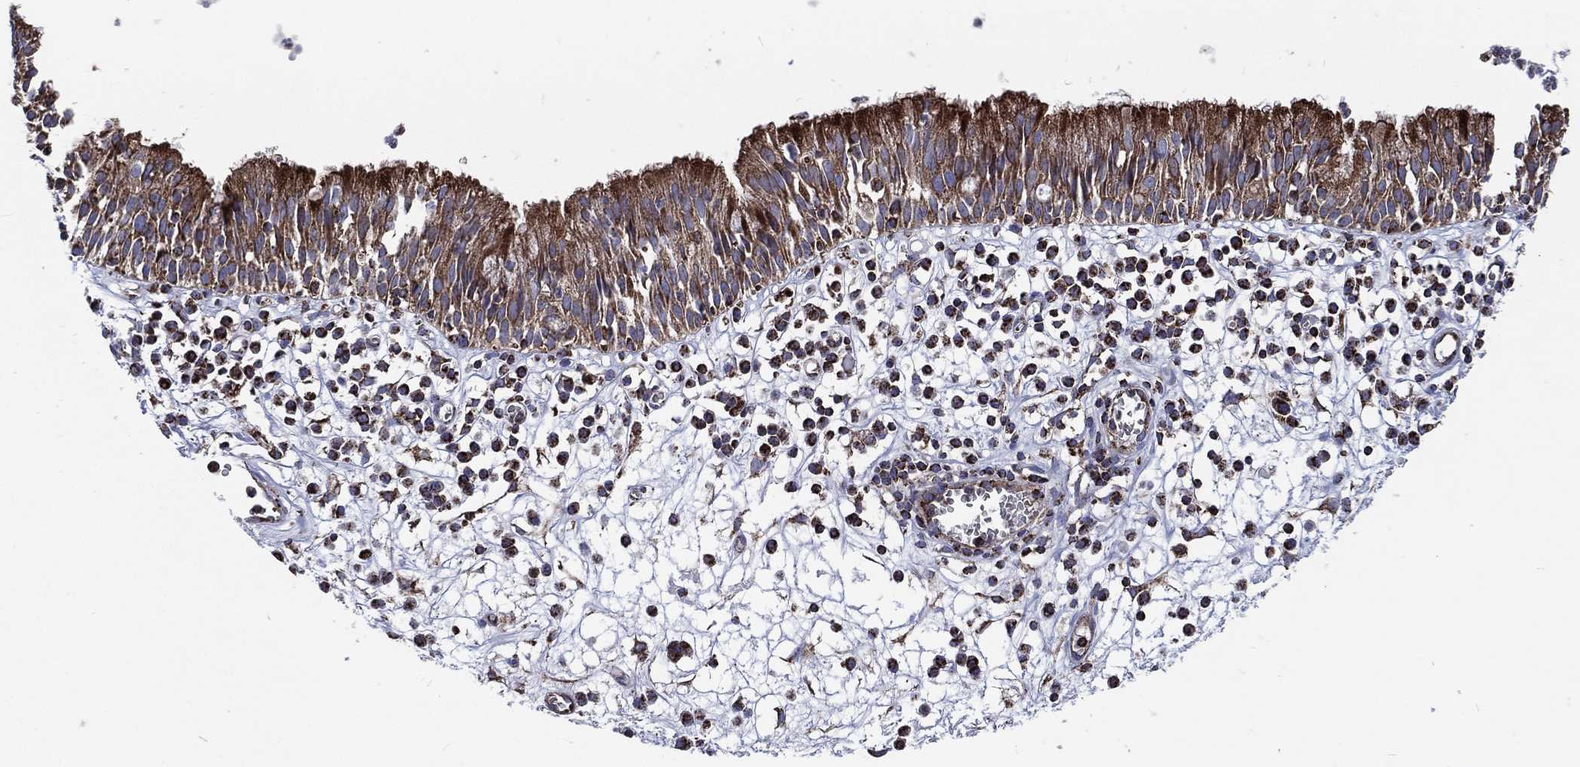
{"staining": {"intensity": "strong", "quantity": "<25%", "location": "cytoplasmic/membranous"}, "tissue": "nasopharynx", "cell_type": "Respiratory epithelial cells", "image_type": "normal", "snomed": [{"axis": "morphology", "description": "Normal tissue, NOS"}, {"axis": "topography", "description": "Nasopharynx"}], "caption": "Immunohistochemical staining of normal nasopharynx shows strong cytoplasmic/membranous protein positivity in approximately <25% of respiratory epithelial cells.", "gene": "ANKRD37", "patient": {"sex": "female", "age": 77}}